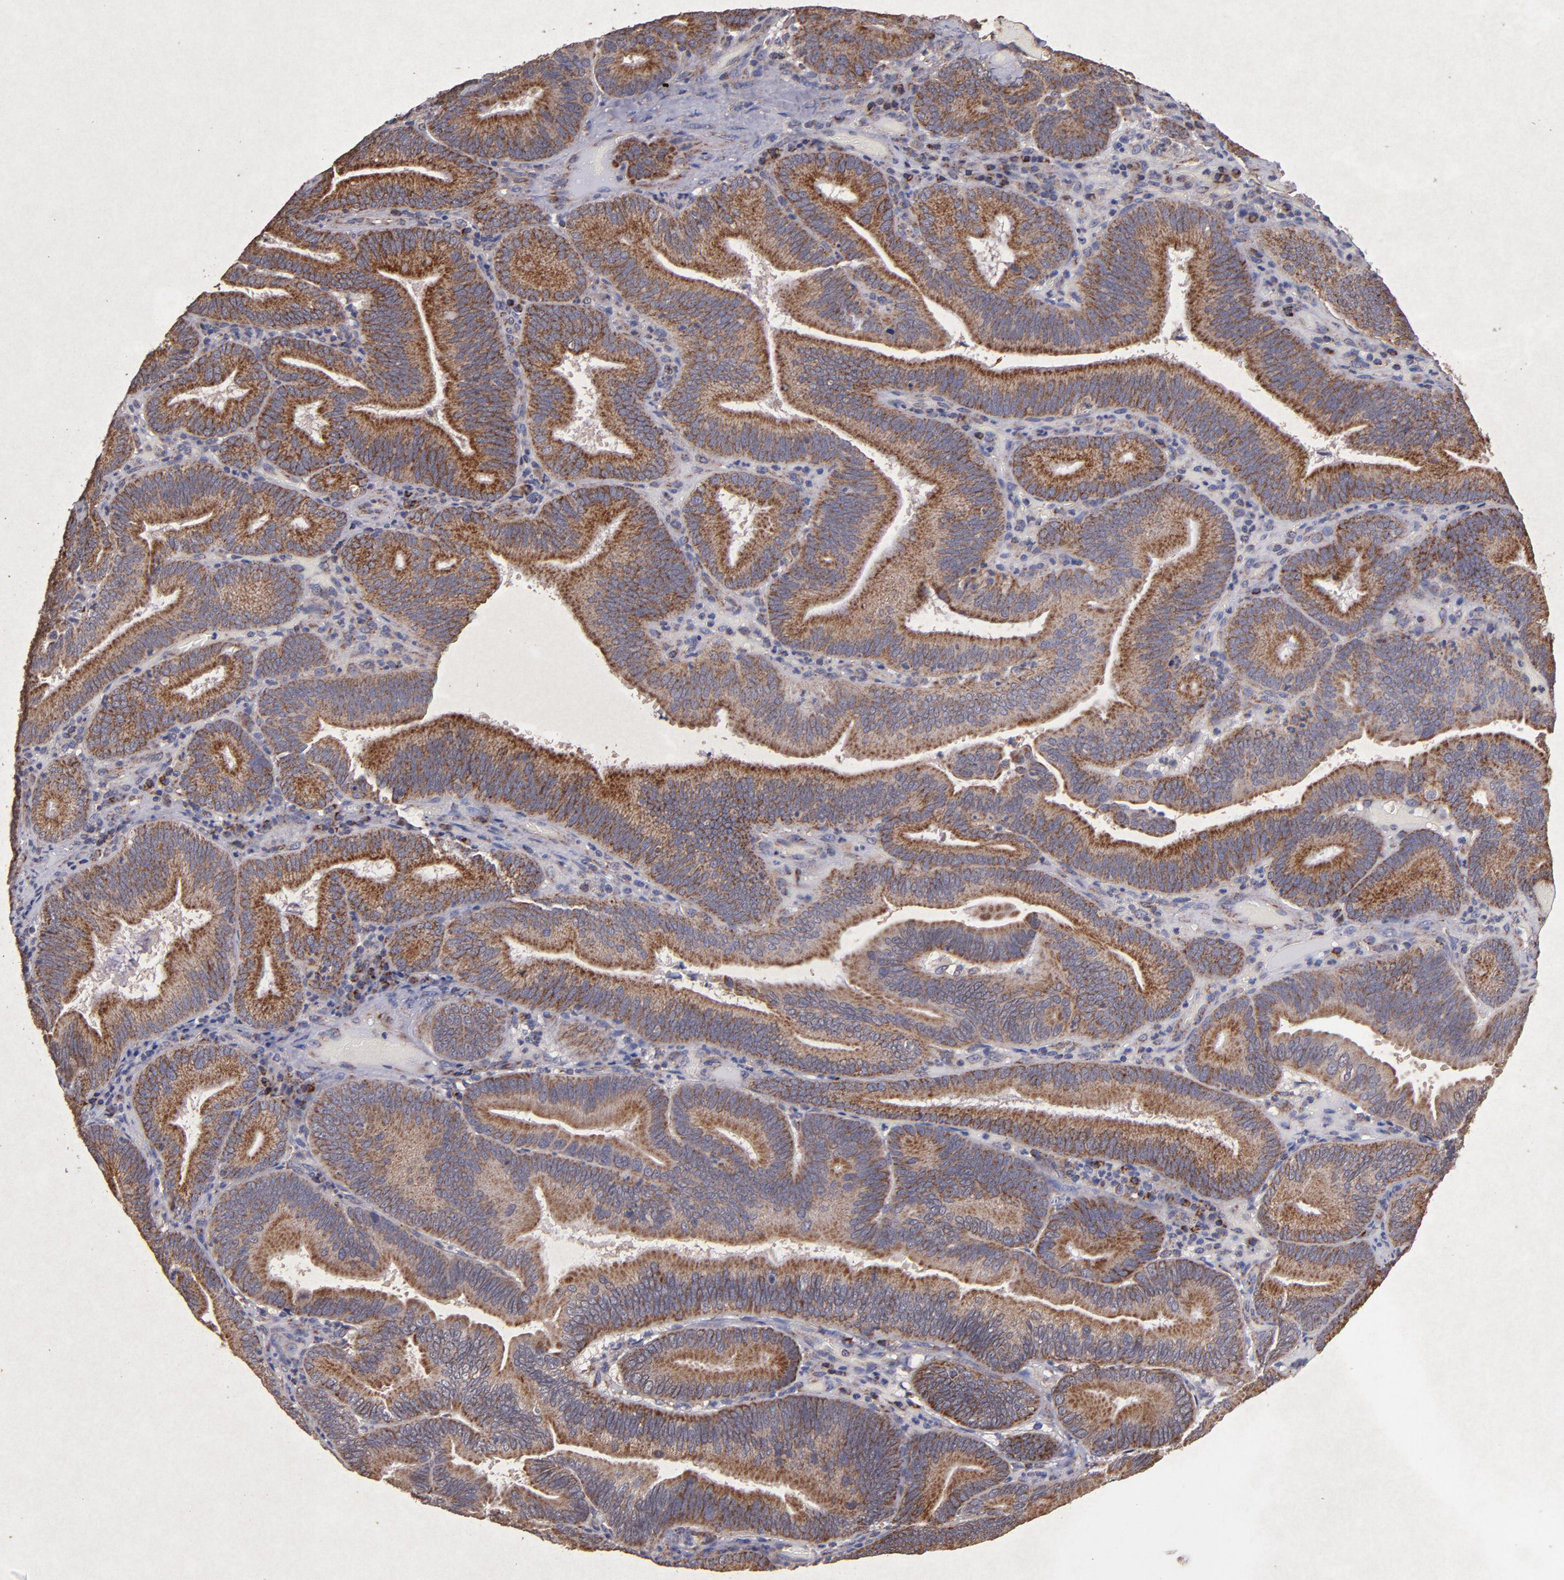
{"staining": {"intensity": "moderate", "quantity": ">75%", "location": "cytoplasmic/membranous"}, "tissue": "pancreatic cancer", "cell_type": "Tumor cells", "image_type": "cancer", "snomed": [{"axis": "morphology", "description": "Adenocarcinoma, NOS"}, {"axis": "topography", "description": "Pancreas"}], "caption": "A medium amount of moderate cytoplasmic/membranous expression is seen in approximately >75% of tumor cells in pancreatic cancer tissue.", "gene": "TIMM9", "patient": {"sex": "male", "age": 82}}